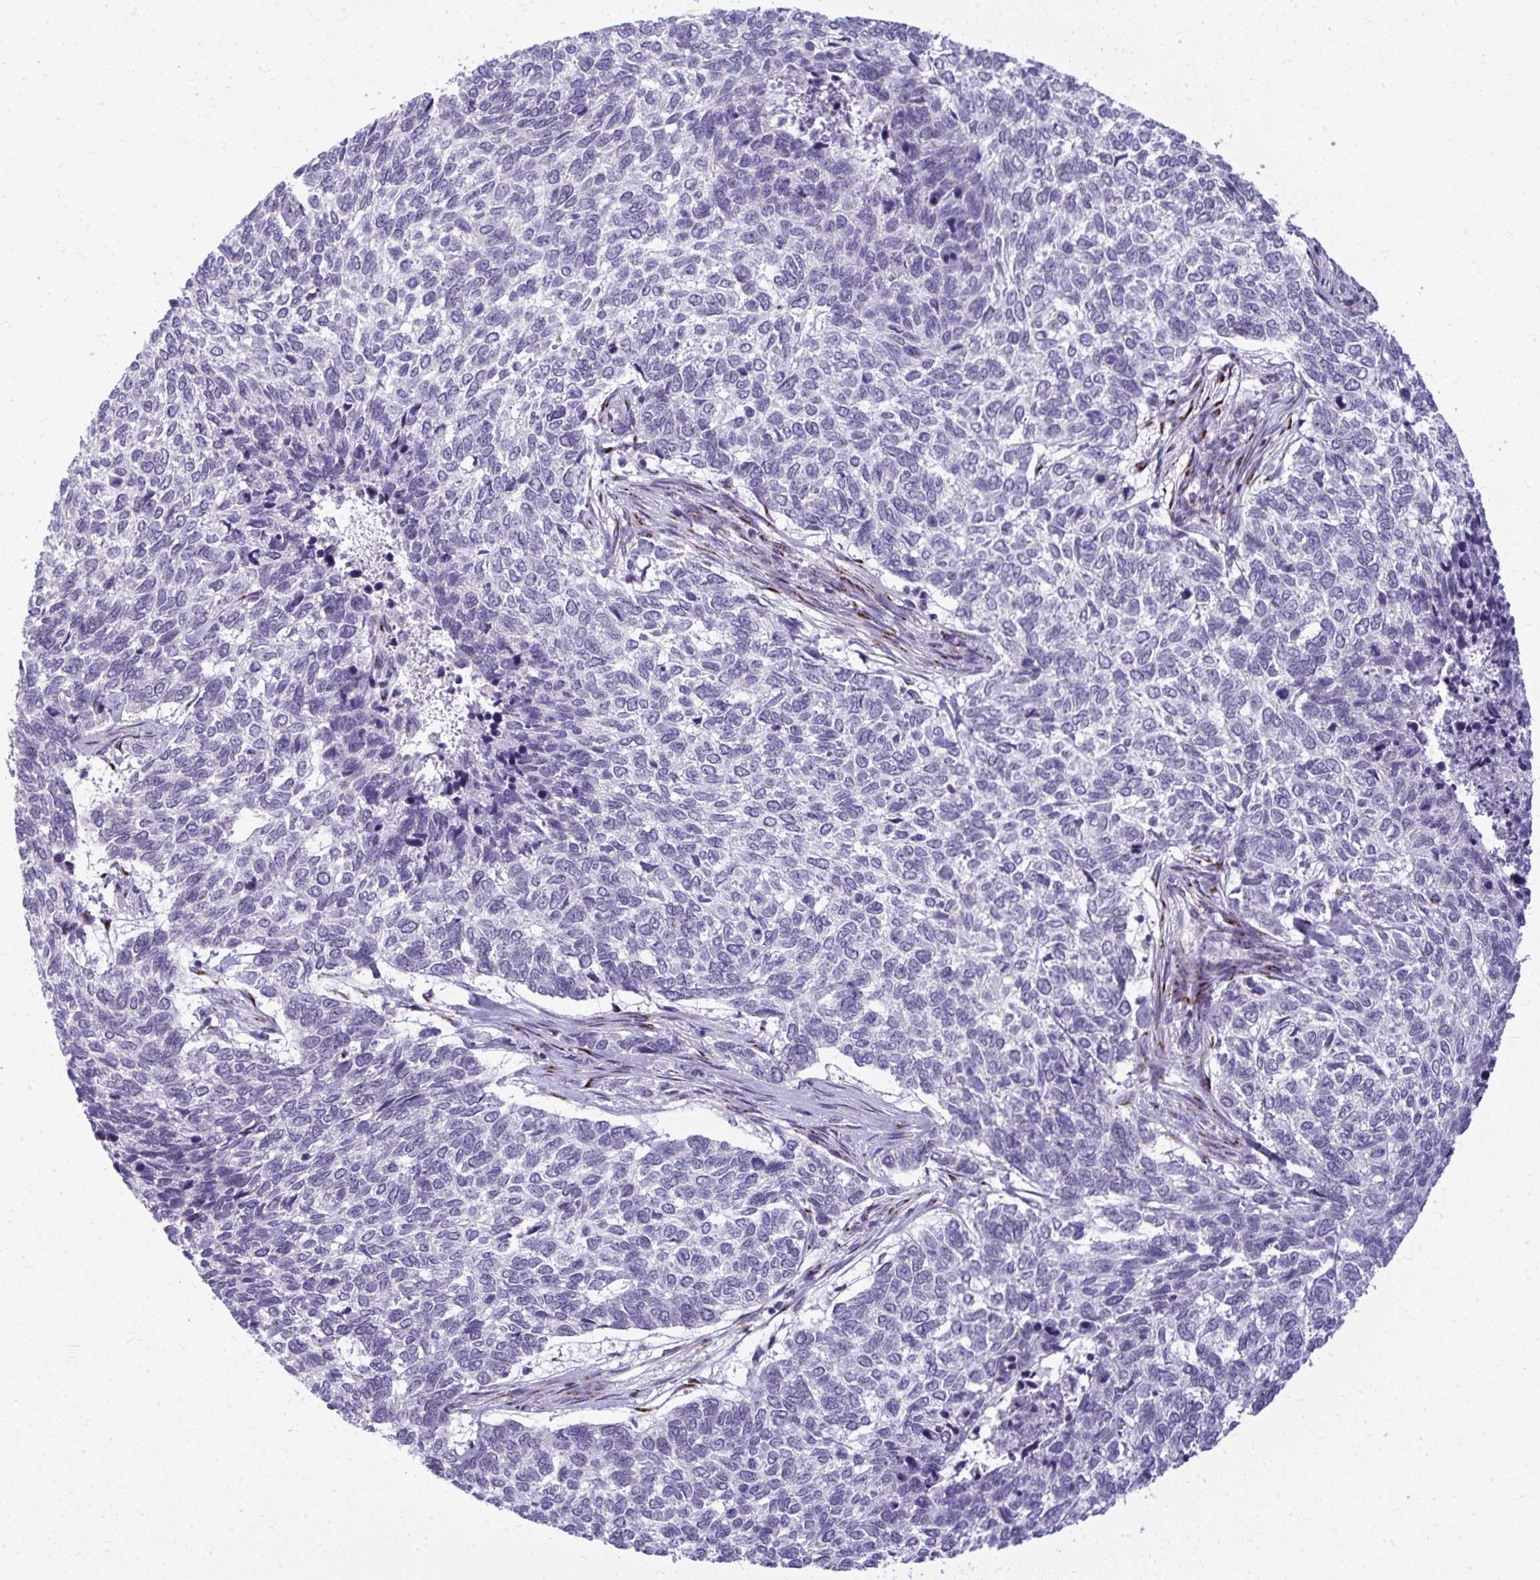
{"staining": {"intensity": "negative", "quantity": "none", "location": "none"}, "tissue": "skin cancer", "cell_type": "Tumor cells", "image_type": "cancer", "snomed": [{"axis": "morphology", "description": "Basal cell carcinoma"}, {"axis": "topography", "description": "Skin"}], "caption": "This is an immunohistochemistry photomicrograph of basal cell carcinoma (skin). There is no expression in tumor cells.", "gene": "DTX4", "patient": {"sex": "female", "age": 65}}